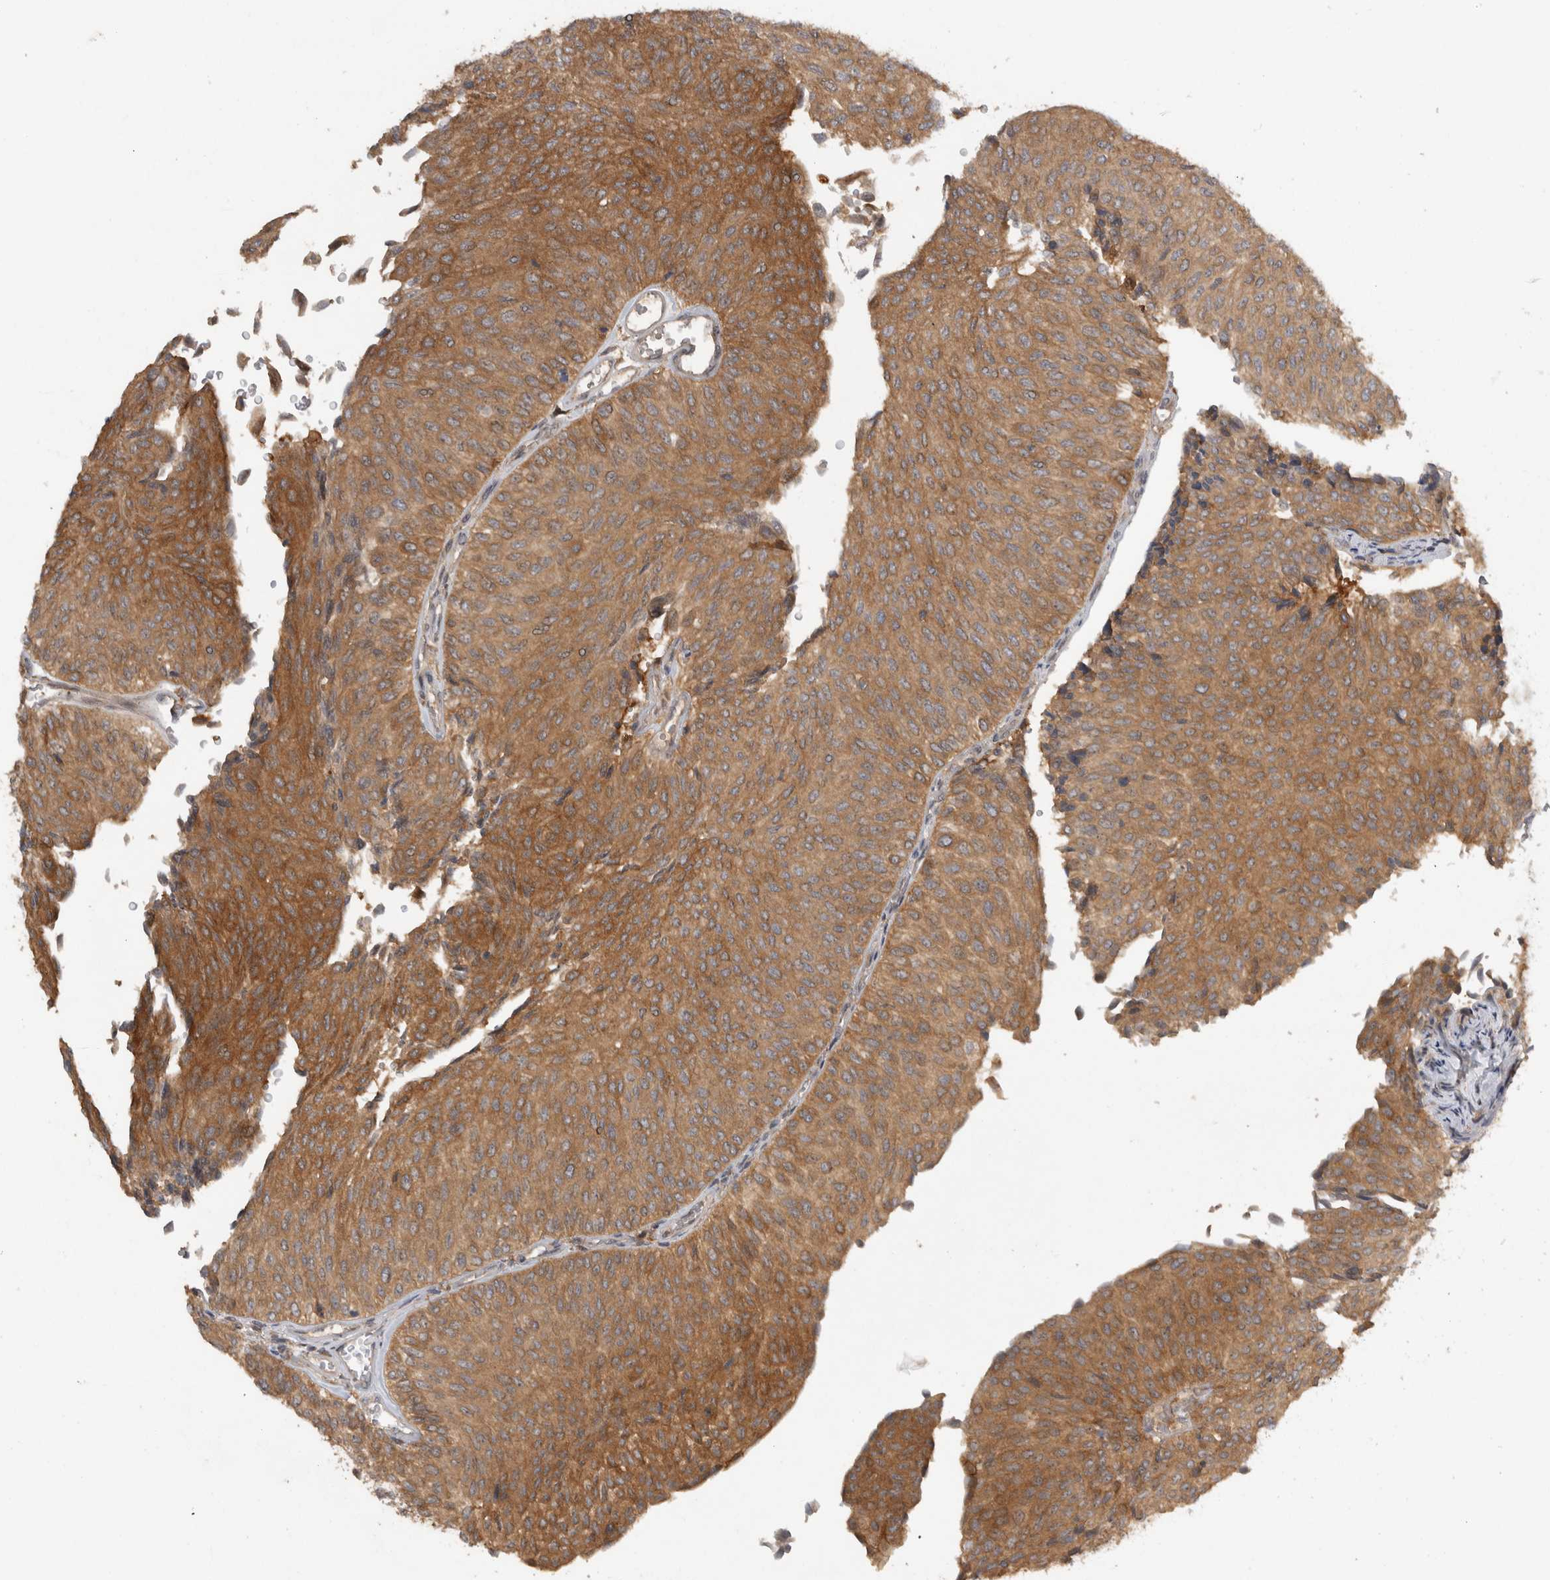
{"staining": {"intensity": "moderate", "quantity": ">75%", "location": "cytoplasmic/membranous"}, "tissue": "urothelial cancer", "cell_type": "Tumor cells", "image_type": "cancer", "snomed": [{"axis": "morphology", "description": "Urothelial carcinoma, Low grade"}, {"axis": "topography", "description": "Urinary bladder"}], "caption": "The image exhibits staining of urothelial cancer, revealing moderate cytoplasmic/membranous protein staining (brown color) within tumor cells.", "gene": "VEPH1", "patient": {"sex": "male", "age": 78}}